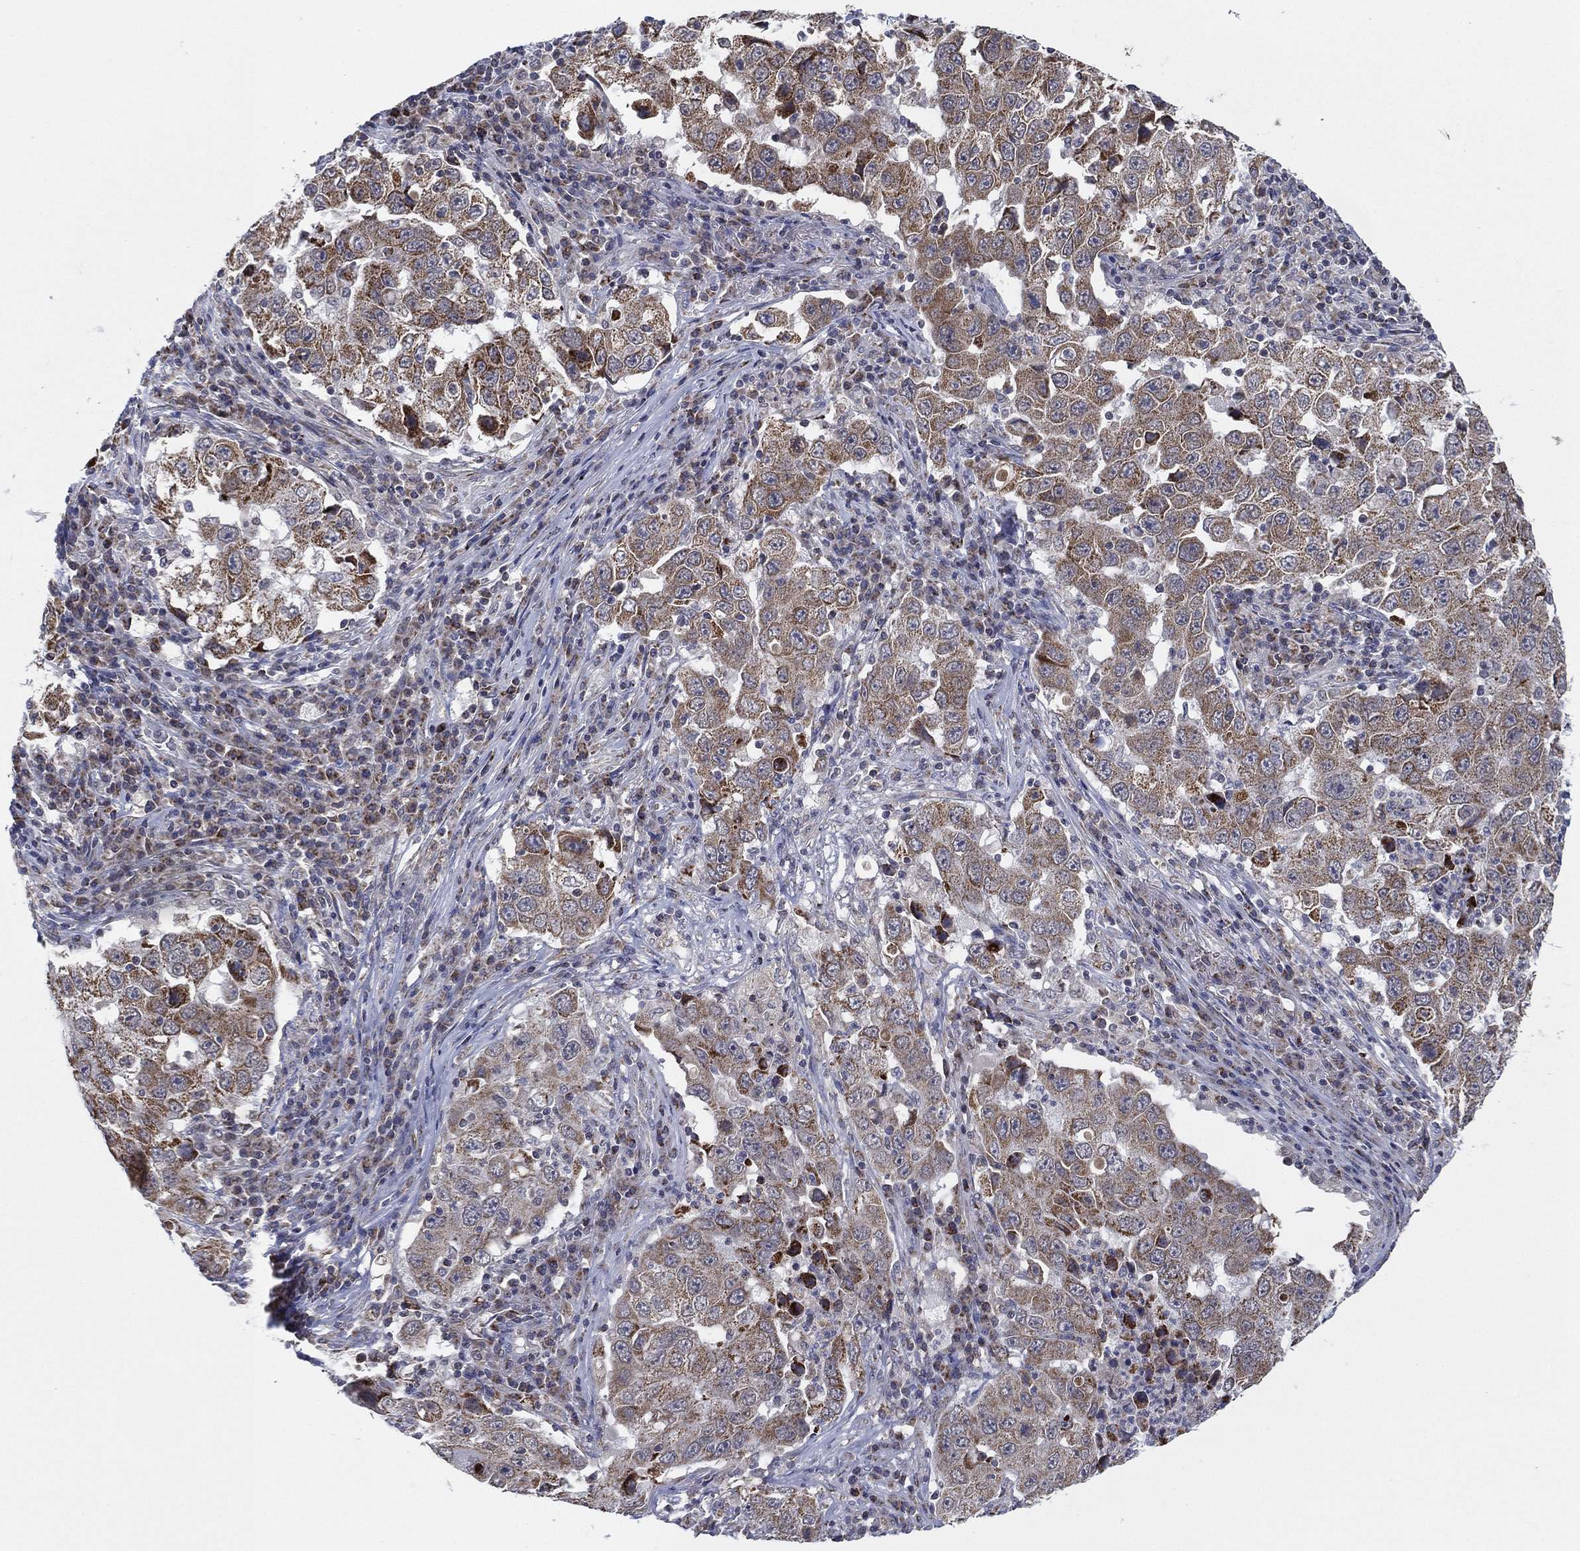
{"staining": {"intensity": "weak", "quantity": "25%-75%", "location": "cytoplasmic/membranous"}, "tissue": "lung cancer", "cell_type": "Tumor cells", "image_type": "cancer", "snomed": [{"axis": "morphology", "description": "Adenocarcinoma, NOS"}, {"axis": "topography", "description": "Lung"}], "caption": "High-magnification brightfield microscopy of adenocarcinoma (lung) stained with DAB (brown) and counterstained with hematoxylin (blue). tumor cells exhibit weak cytoplasmic/membranous positivity is identified in about25%-75% of cells.", "gene": "PSMG4", "patient": {"sex": "male", "age": 73}}